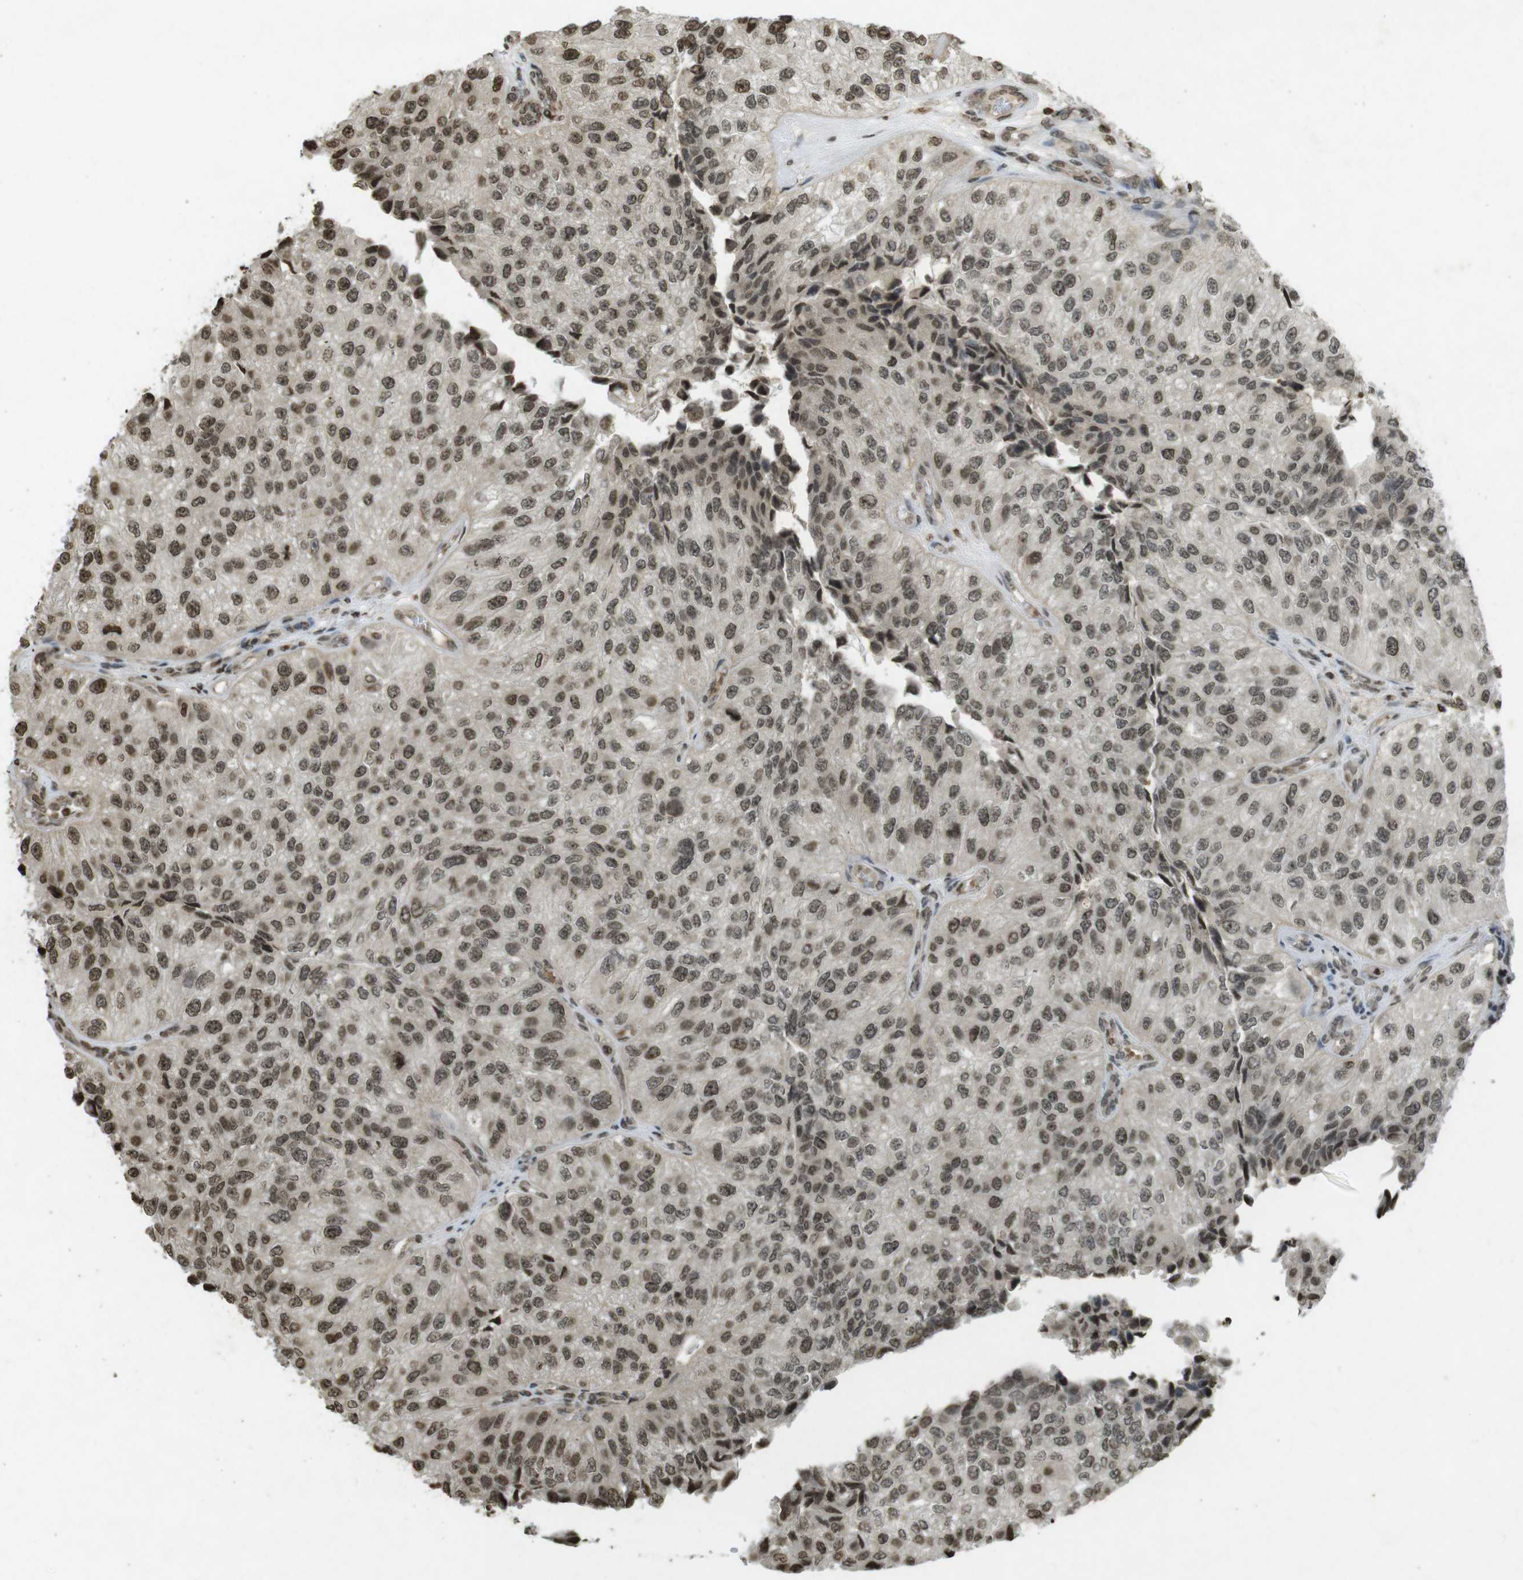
{"staining": {"intensity": "moderate", "quantity": ">75%", "location": "nuclear"}, "tissue": "urothelial cancer", "cell_type": "Tumor cells", "image_type": "cancer", "snomed": [{"axis": "morphology", "description": "Urothelial carcinoma, High grade"}, {"axis": "topography", "description": "Kidney"}, {"axis": "topography", "description": "Urinary bladder"}], "caption": "Immunohistochemical staining of human urothelial cancer demonstrates moderate nuclear protein staining in about >75% of tumor cells.", "gene": "ORC4", "patient": {"sex": "male", "age": 77}}